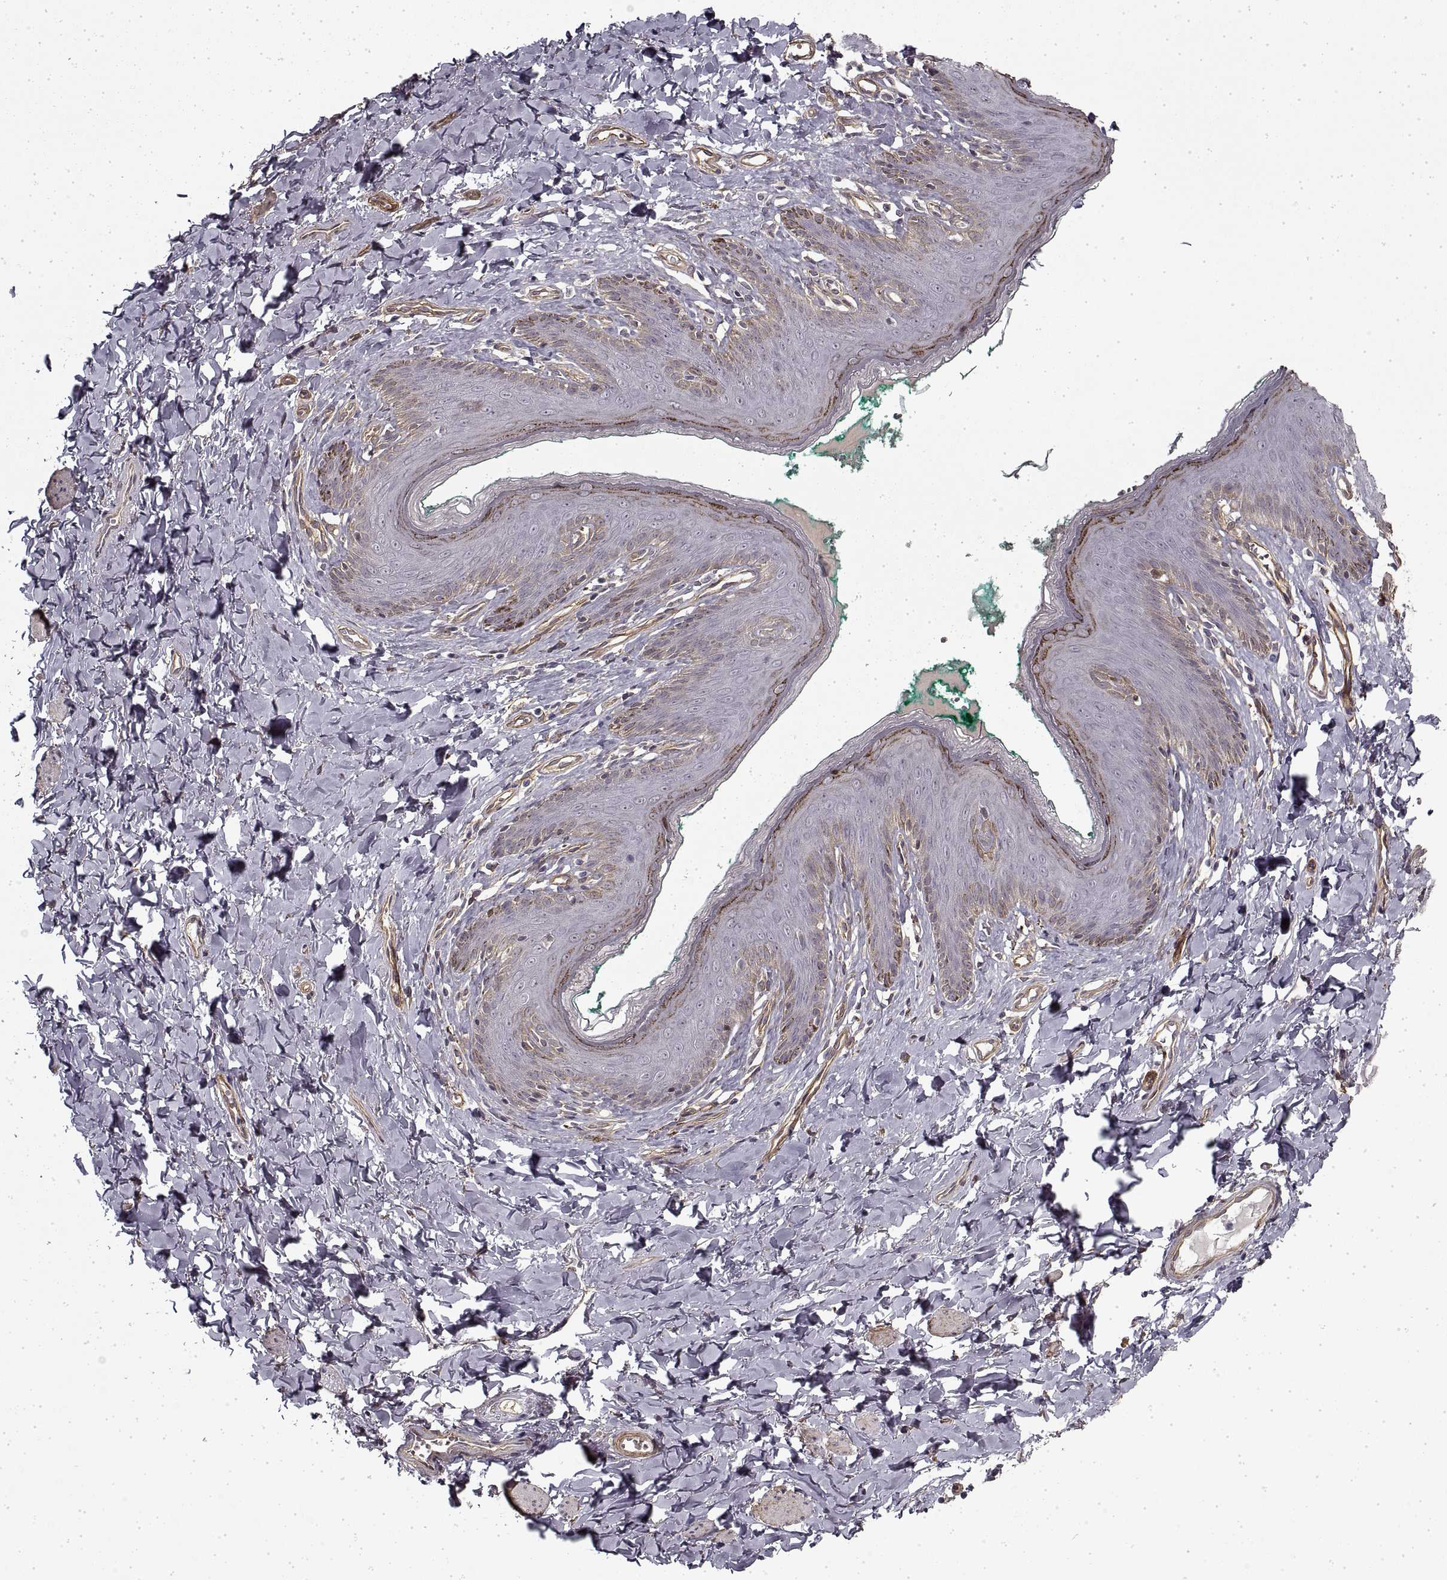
{"staining": {"intensity": "weak", "quantity": "25%-75%", "location": "cytoplasmic/membranous"}, "tissue": "skin", "cell_type": "Epidermal cells", "image_type": "normal", "snomed": [{"axis": "morphology", "description": "Normal tissue, NOS"}, {"axis": "topography", "description": "Vulva"}], "caption": "Skin stained for a protein displays weak cytoplasmic/membranous positivity in epidermal cells. The protein of interest is shown in brown color, while the nuclei are stained blue.", "gene": "LAMB2", "patient": {"sex": "female", "age": 66}}